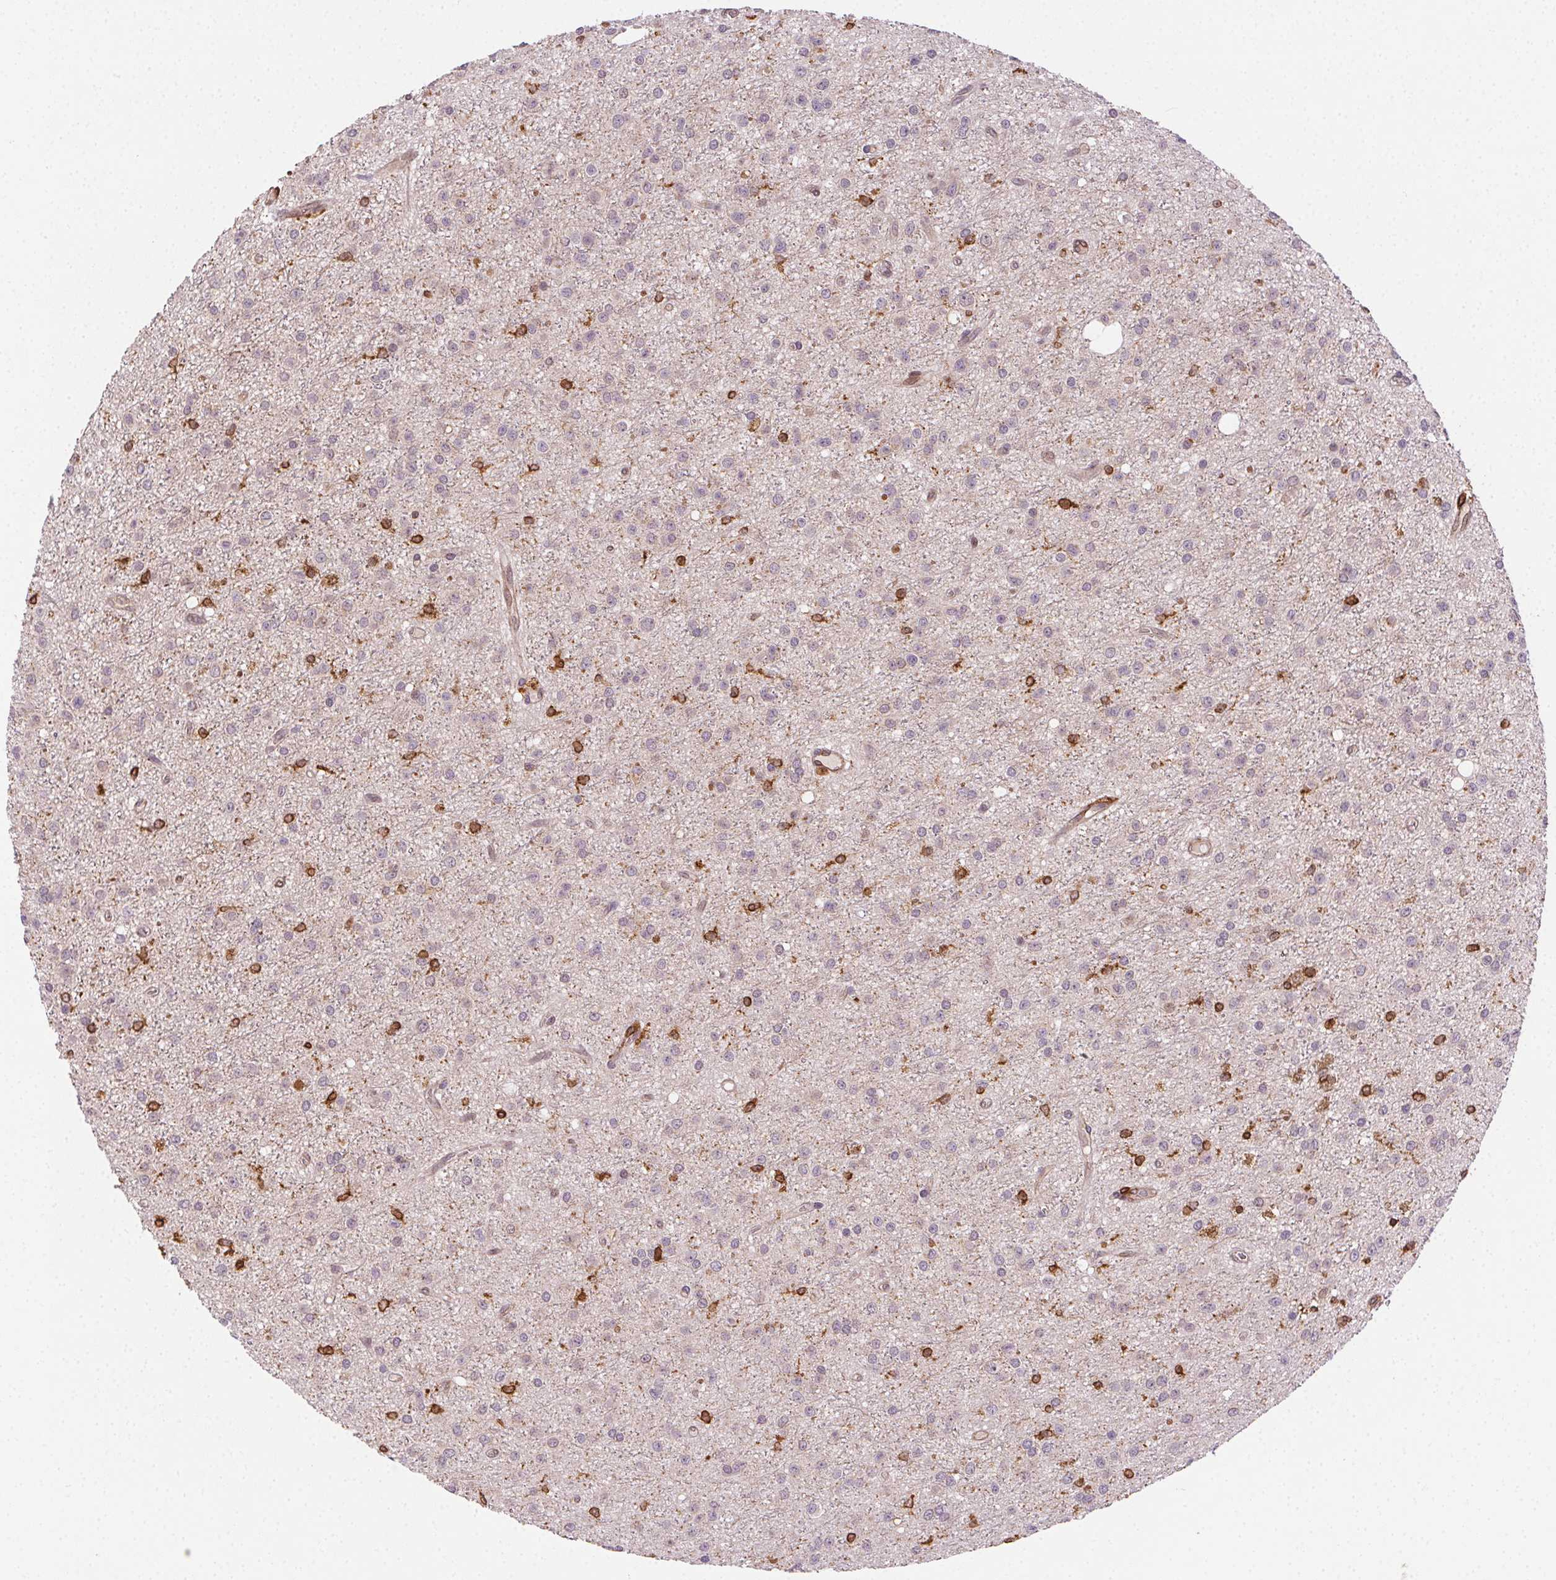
{"staining": {"intensity": "negative", "quantity": "none", "location": "none"}, "tissue": "glioma", "cell_type": "Tumor cells", "image_type": "cancer", "snomed": [{"axis": "morphology", "description": "Glioma, malignant, Low grade"}, {"axis": "topography", "description": "Brain"}], "caption": "This is an IHC image of human malignant glioma (low-grade). There is no staining in tumor cells.", "gene": "RNASET2", "patient": {"sex": "male", "age": 27}}